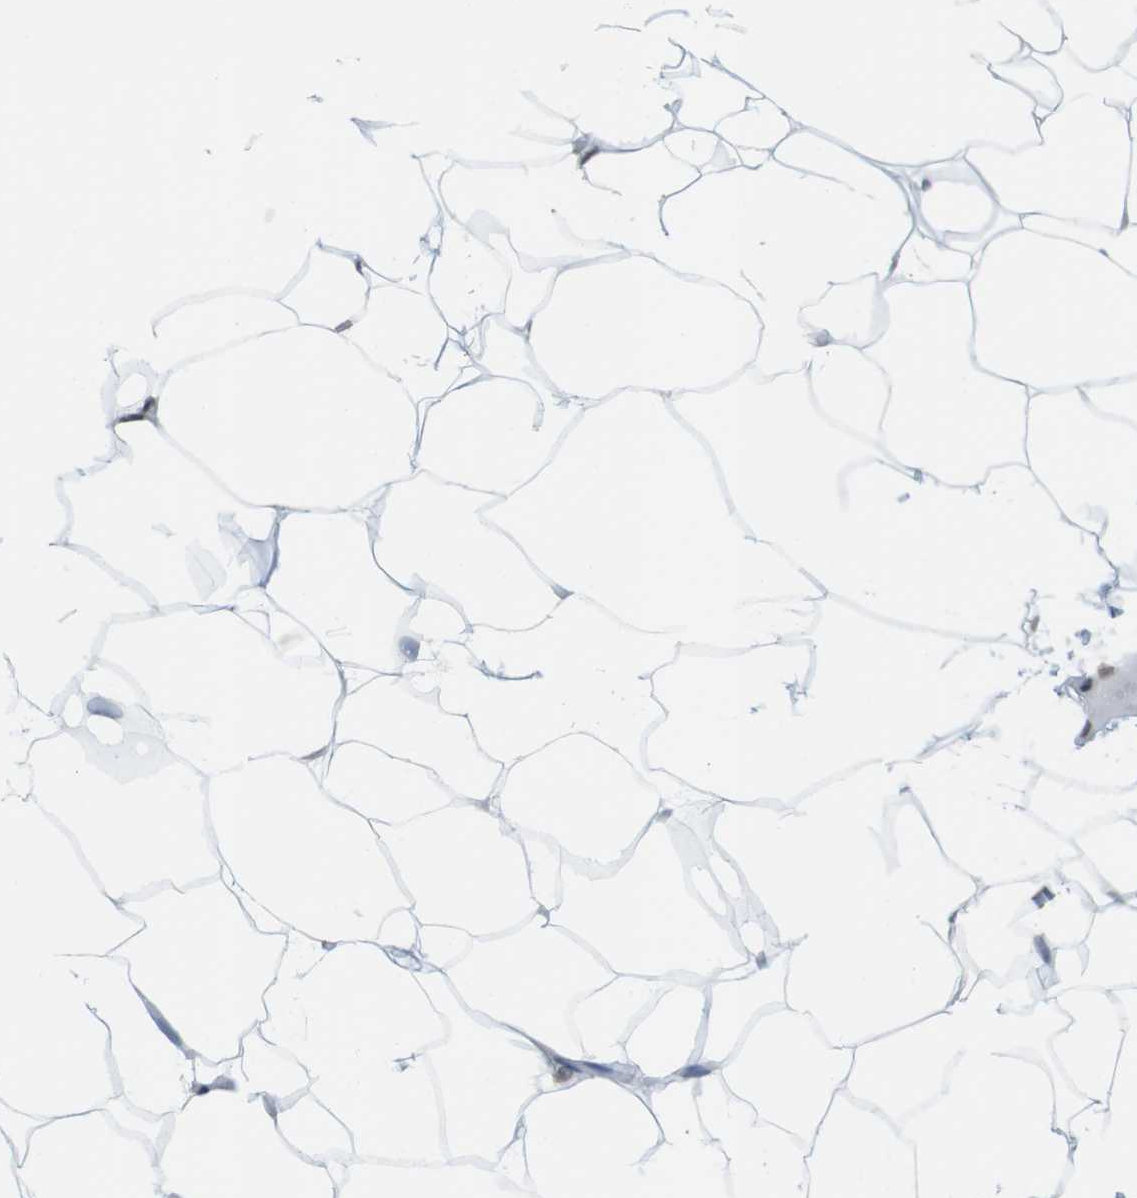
{"staining": {"intensity": "negative", "quantity": "none", "location": "none"}, "tissue": "adipose tissue", "cell_type": "Adipocytes", "image_type": "normal", "snomed": [{"axis": "morphology", "description": "Normal tissue, NOS"}, {"axis": "topography", "description": "Breast"}, {"axis": "topography", "description": "Adipose tissue"}], "caption": "Immunohistochemistry of normal human adipose tissue displays no staining in adipocytes.", "gene": "ARL6IP6", "patient": {"sex": "female", "age": 25}}